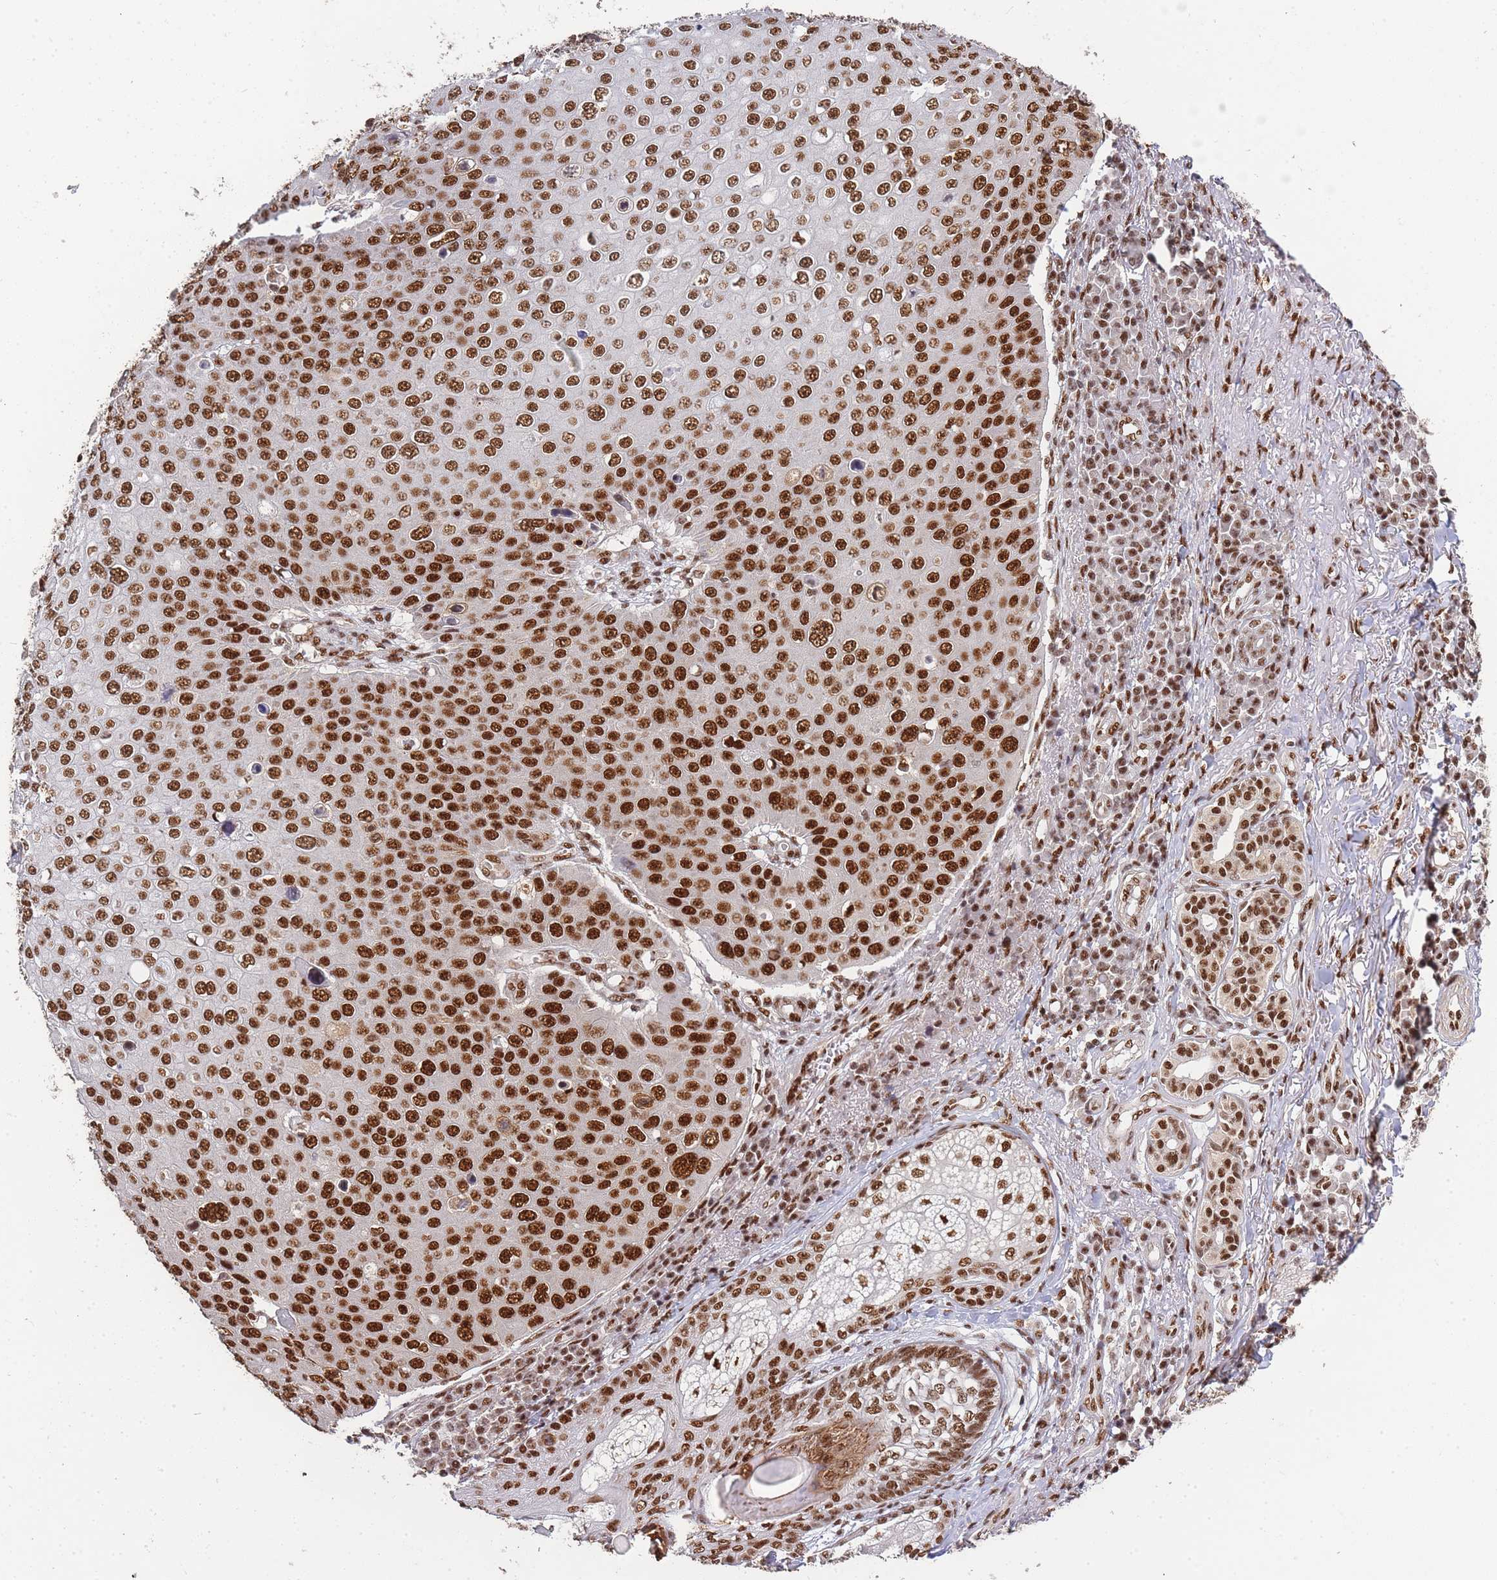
{"staining": {"intensity": "strong", "quantity": ">75%", "location": "nuclear"}, "tissue": "skin cancer", "cell_type": "Tumor cells", "image_type": "cancer", "snomed": [{"axis": "morphology", "description": "Squamous cell carcinoma, NOS"}, {"axis": "topography", "description": "Skin"}], "caption": "IHC of human squamous cell carcinoma (skin) shows high levels of strong nuclear expression in about >75% of tumor cells.", "gene": "PRKDC", "patient": {"sex": "male", "age": 71}}